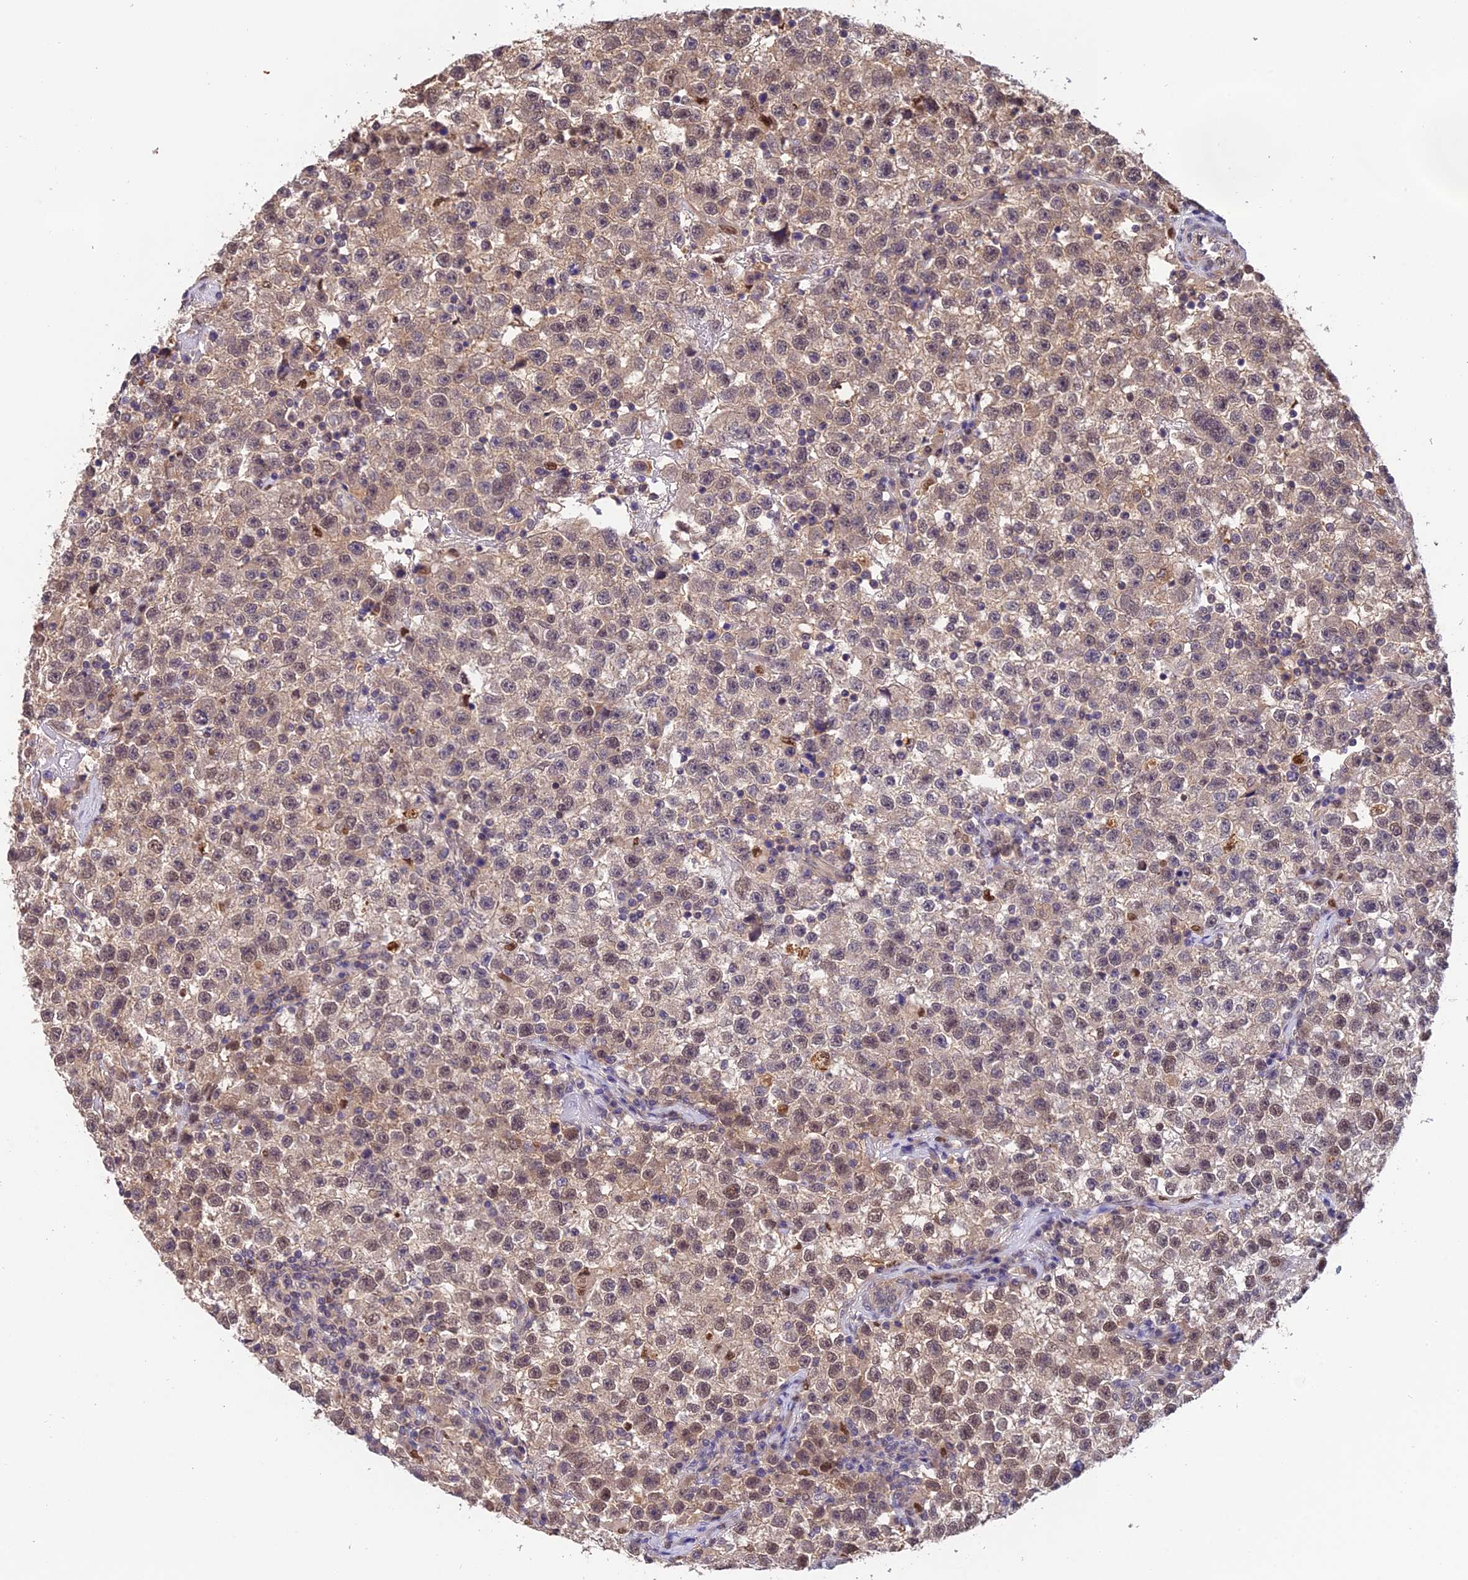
{"staining": {"intensity": "weak", "quantity": "25%-75%", "location": "cytoplasmic/membranous,nuclear"}, "tissue": "testis cancer", "cell_type": "Tumor cells", "image_type": "cancer", "snomed": [{"axis": "morphology", "description": "Seminoma, NOS"}, {"axis": "topography", "description": "Testis"}], "caption": "This photomicrograph demonstrates IHC staining of human testis cancer, with low weak cytoplasmic/membranous and nuclear staining in about 25%-75% of tumor cells.", "gene": "PSMB3", "patient": {"sex": "male", "age": 22}}